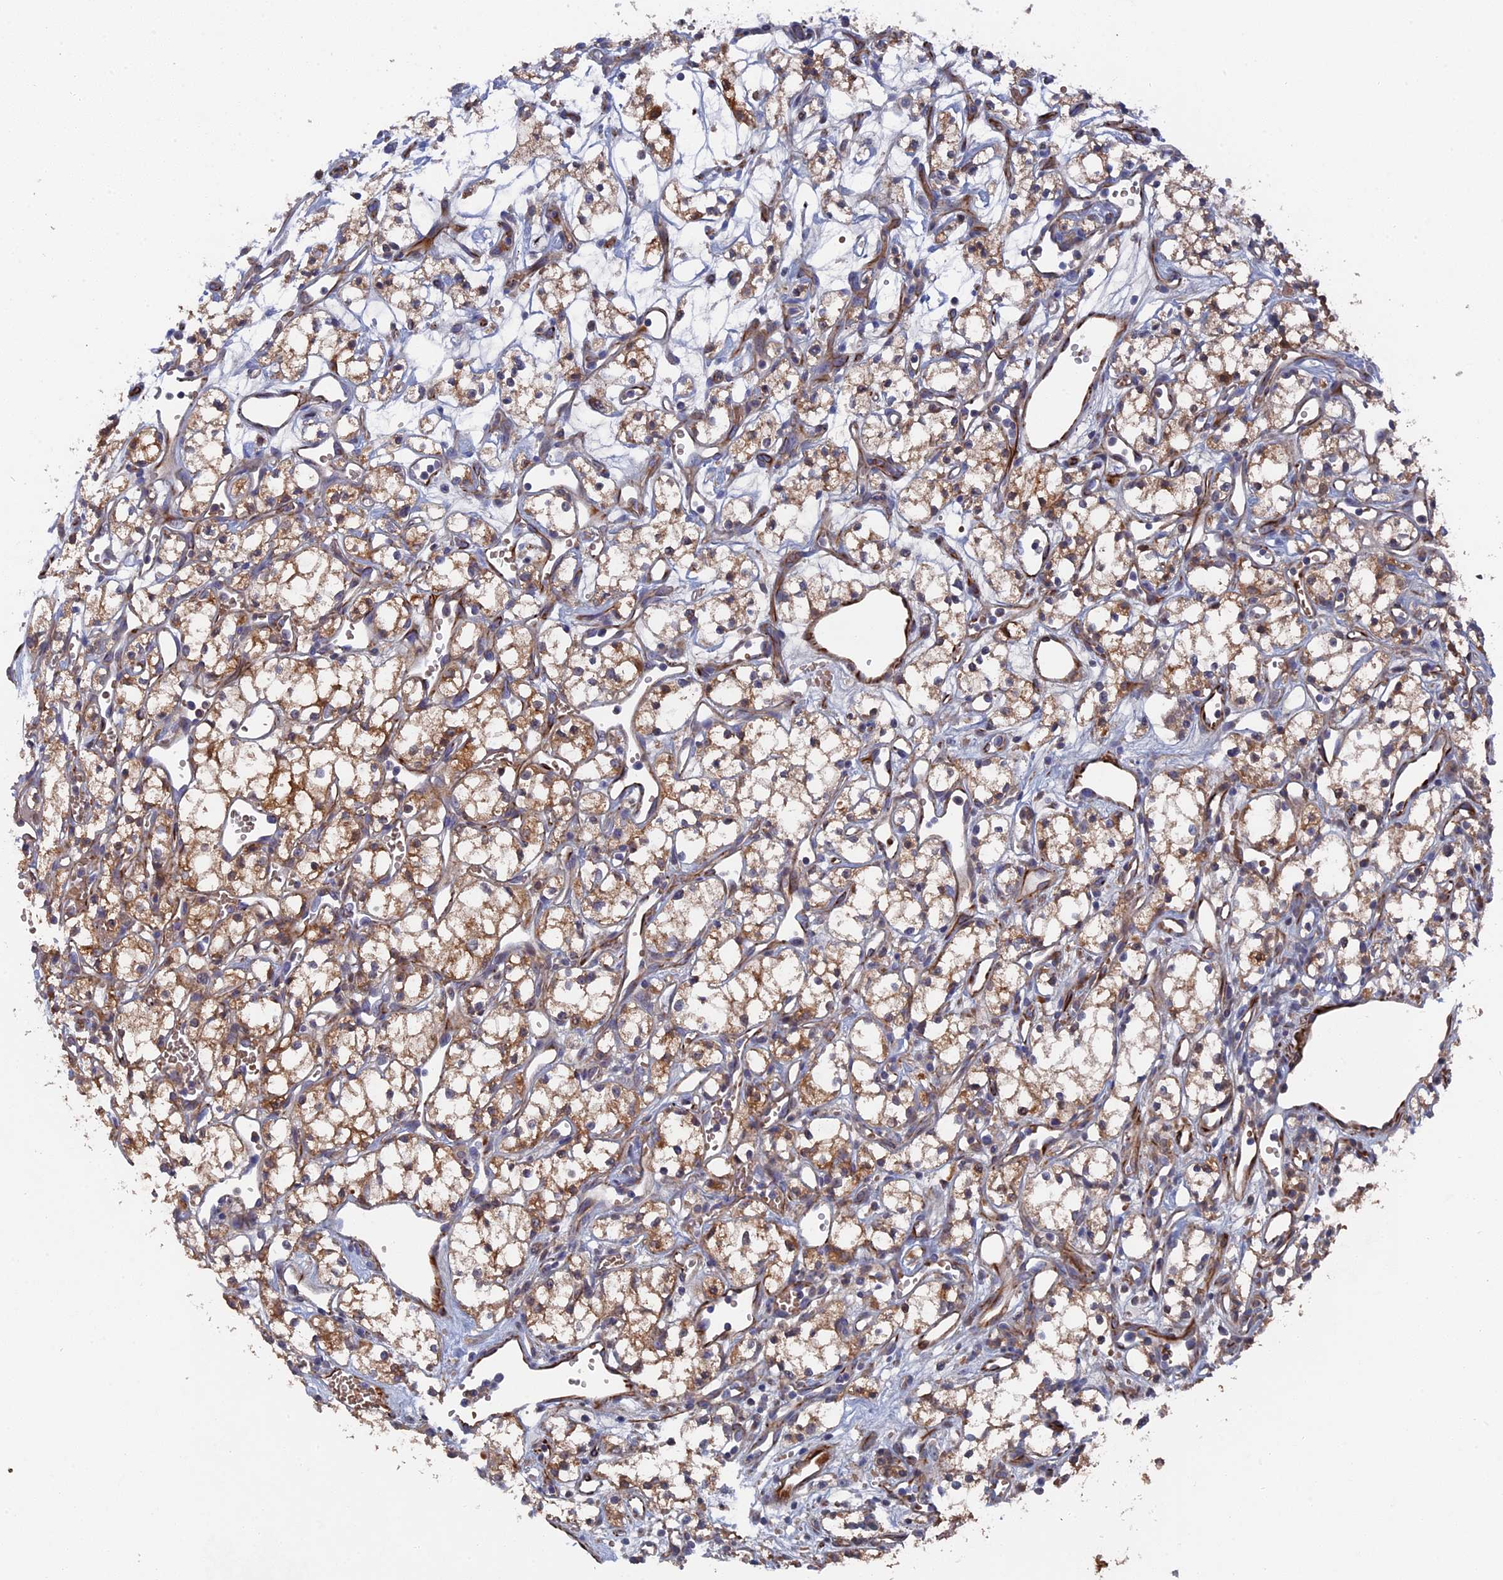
{"staining": {"intensity": "moderate", "quantity": ">75%", "location": "cytoplasmic/membranous"}, "tissue": "renal cancer", "cell_type": "Tumor cells", "image_type": "cancer", "snomed": [{"axis": "morphology", "description": "Adenocarcinoma, NOS"}, {"axis": "topography", "description": "Kidney"}], "caption": "This is an image of immunohistochemistry staining of renal cancer (adenocarcinoma), which shows moderate expression in the cytoplasmic/membranous of tumor cells.", "gene": "SMG9", "patient": {"sex": "male", "age": 59}}